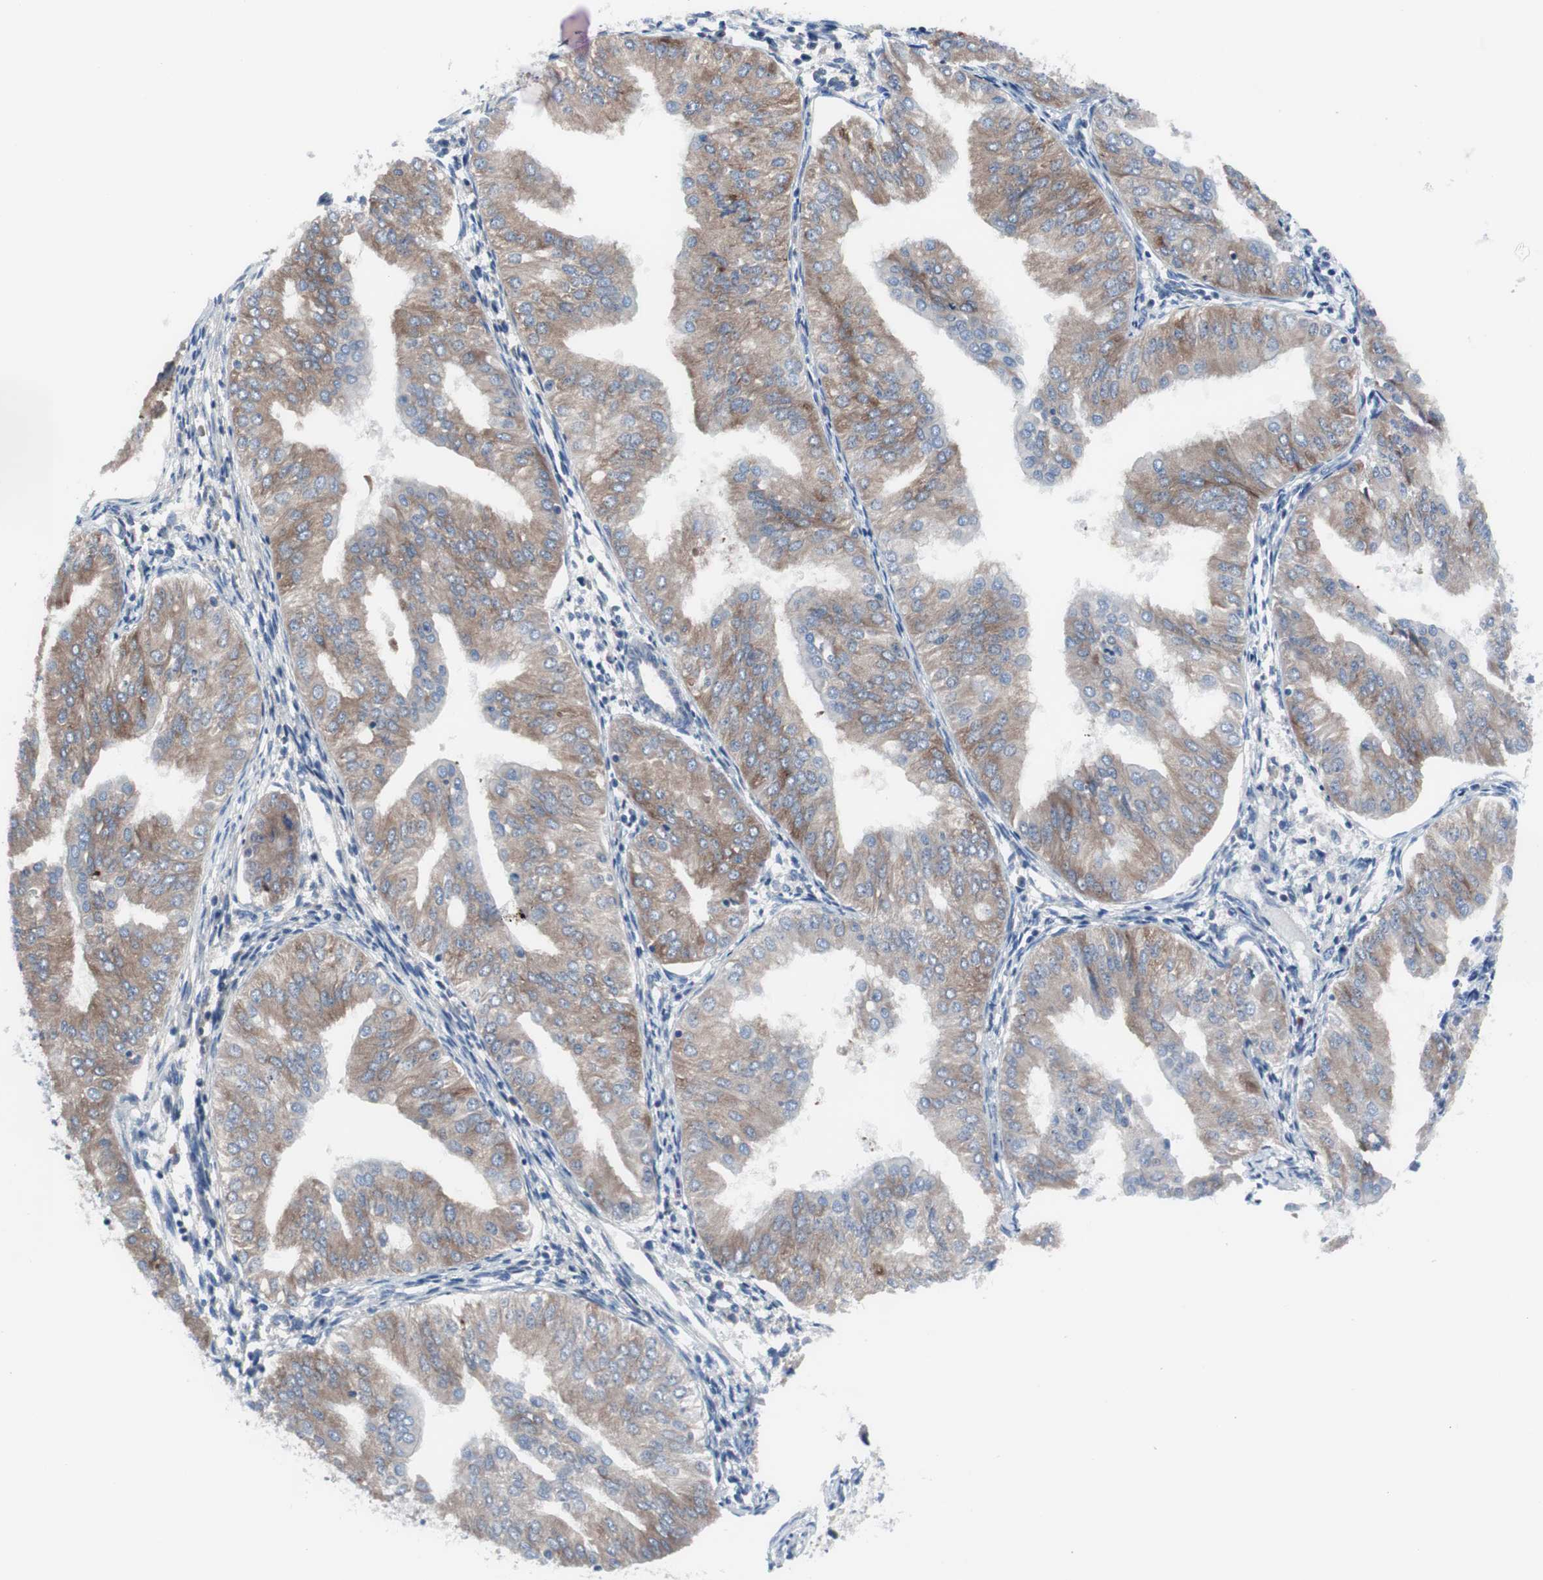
{"staining": {"intensity": "weak", "quantity": ">75%", "location": "cytoplasmic/membranous"}, "tissue": "endometrial cancer", "cell_type": "Tumor cells", "image_type": "cancer", "snomed": [{"axis": "morphology", "description": "Adenocarcinoma, NOS"}, {"axis": "topography", "description": "Endometrium"}], "caption": "Endometrial adenocarcinoma tissue shows weak cytoplasmic/membranous expression in approximately >75% of tumor cells, visualized by immunohistochemistry.", "gene": "KANSL1", "patient": {"sex": "female", "age": 53}}